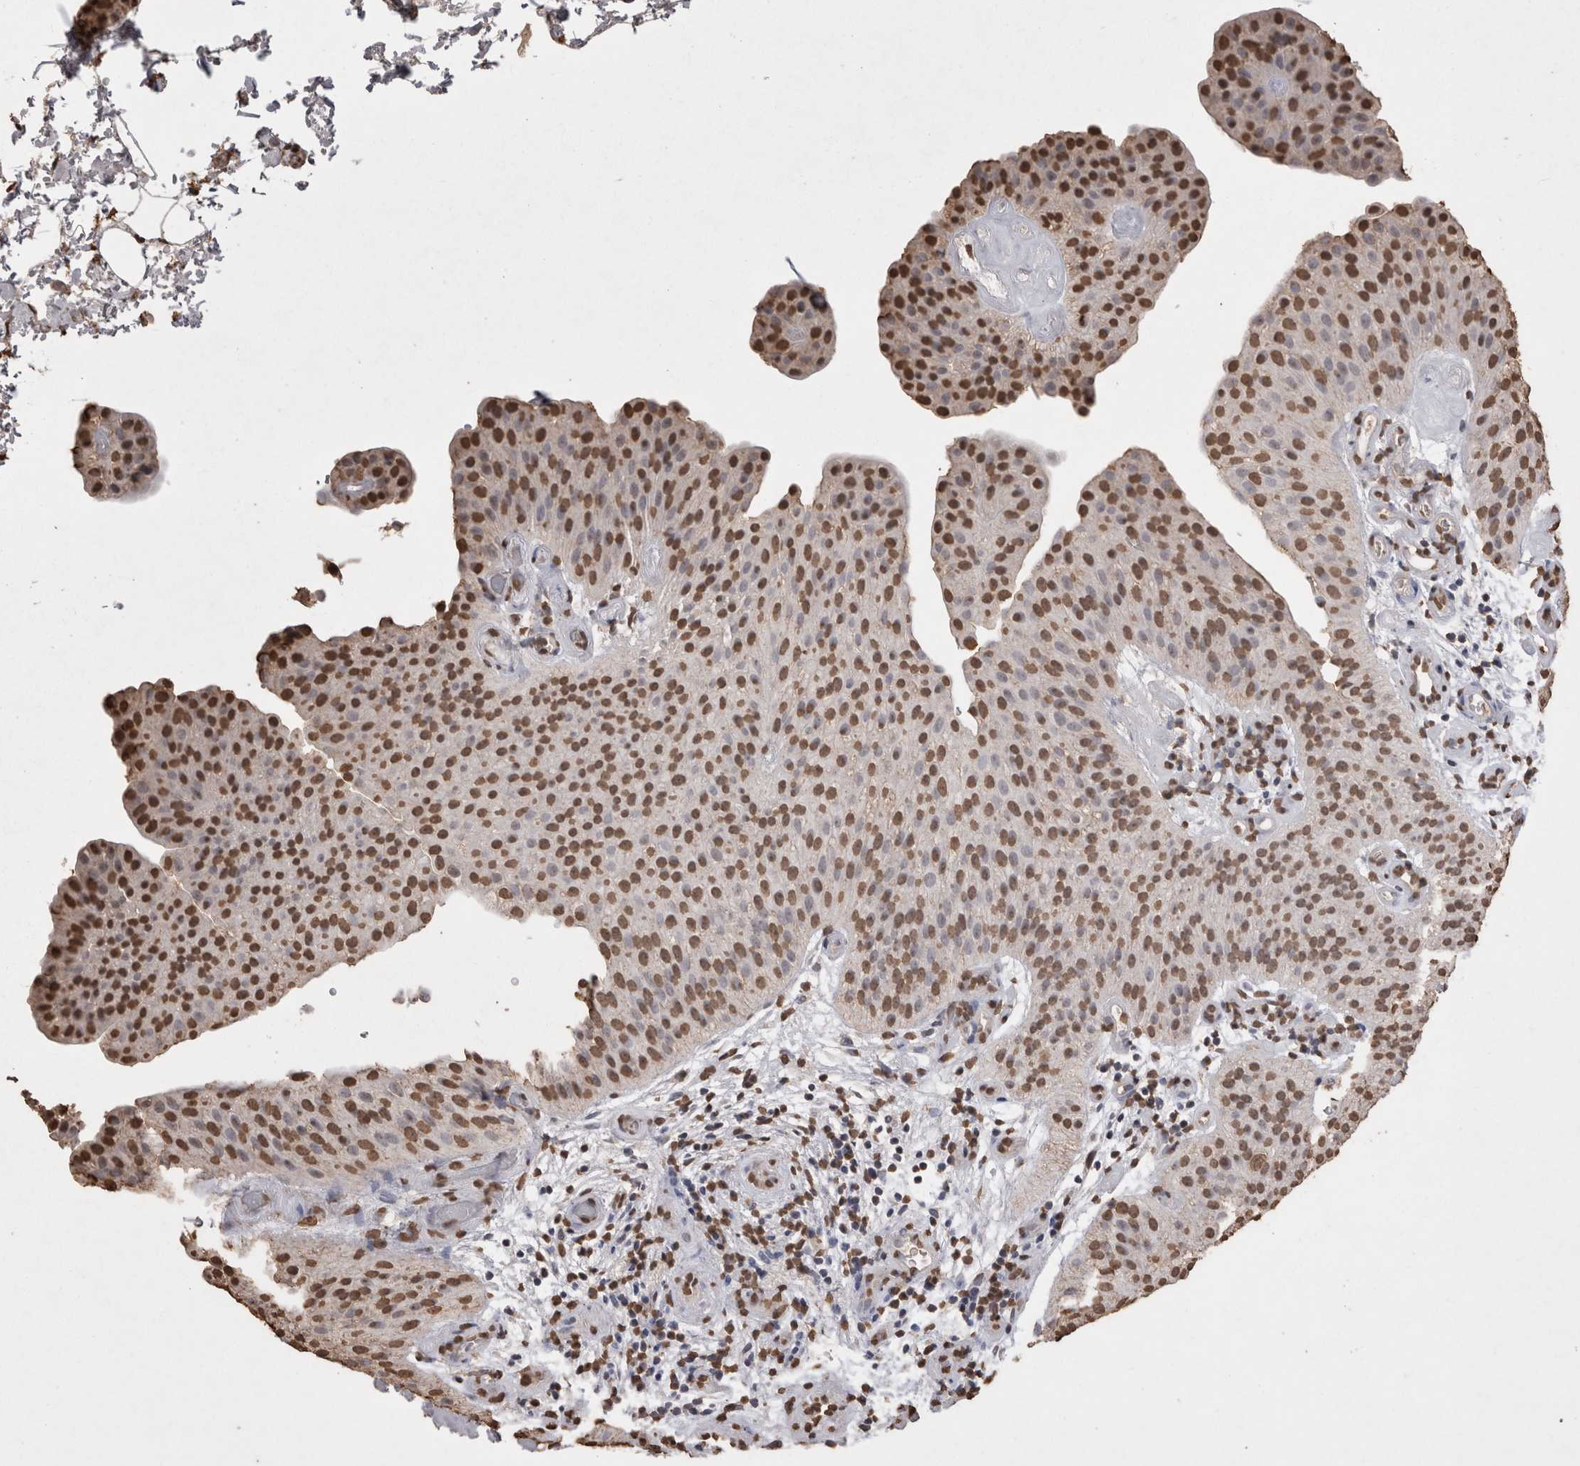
{"staining": {"intensity": "moderate", "quantity": ">75%", "location": "nuclear"}, "tissue": "urothelial cancer", "cell_type": "Tumor cells", "image_type": "cancer", "snomed": [{"axis": "morphology", "description": "Urothelial carcinoma, Low grade"}, {"axis": "topography", "description": "Urinary bladder"}], "caption": "Urothelial carcinoma (low-grade) stained with a protein marker demonstrates moderate staining in tumor cells.", "gene": "POU5F1", "patient": {"sex": "female", "age": 60}}